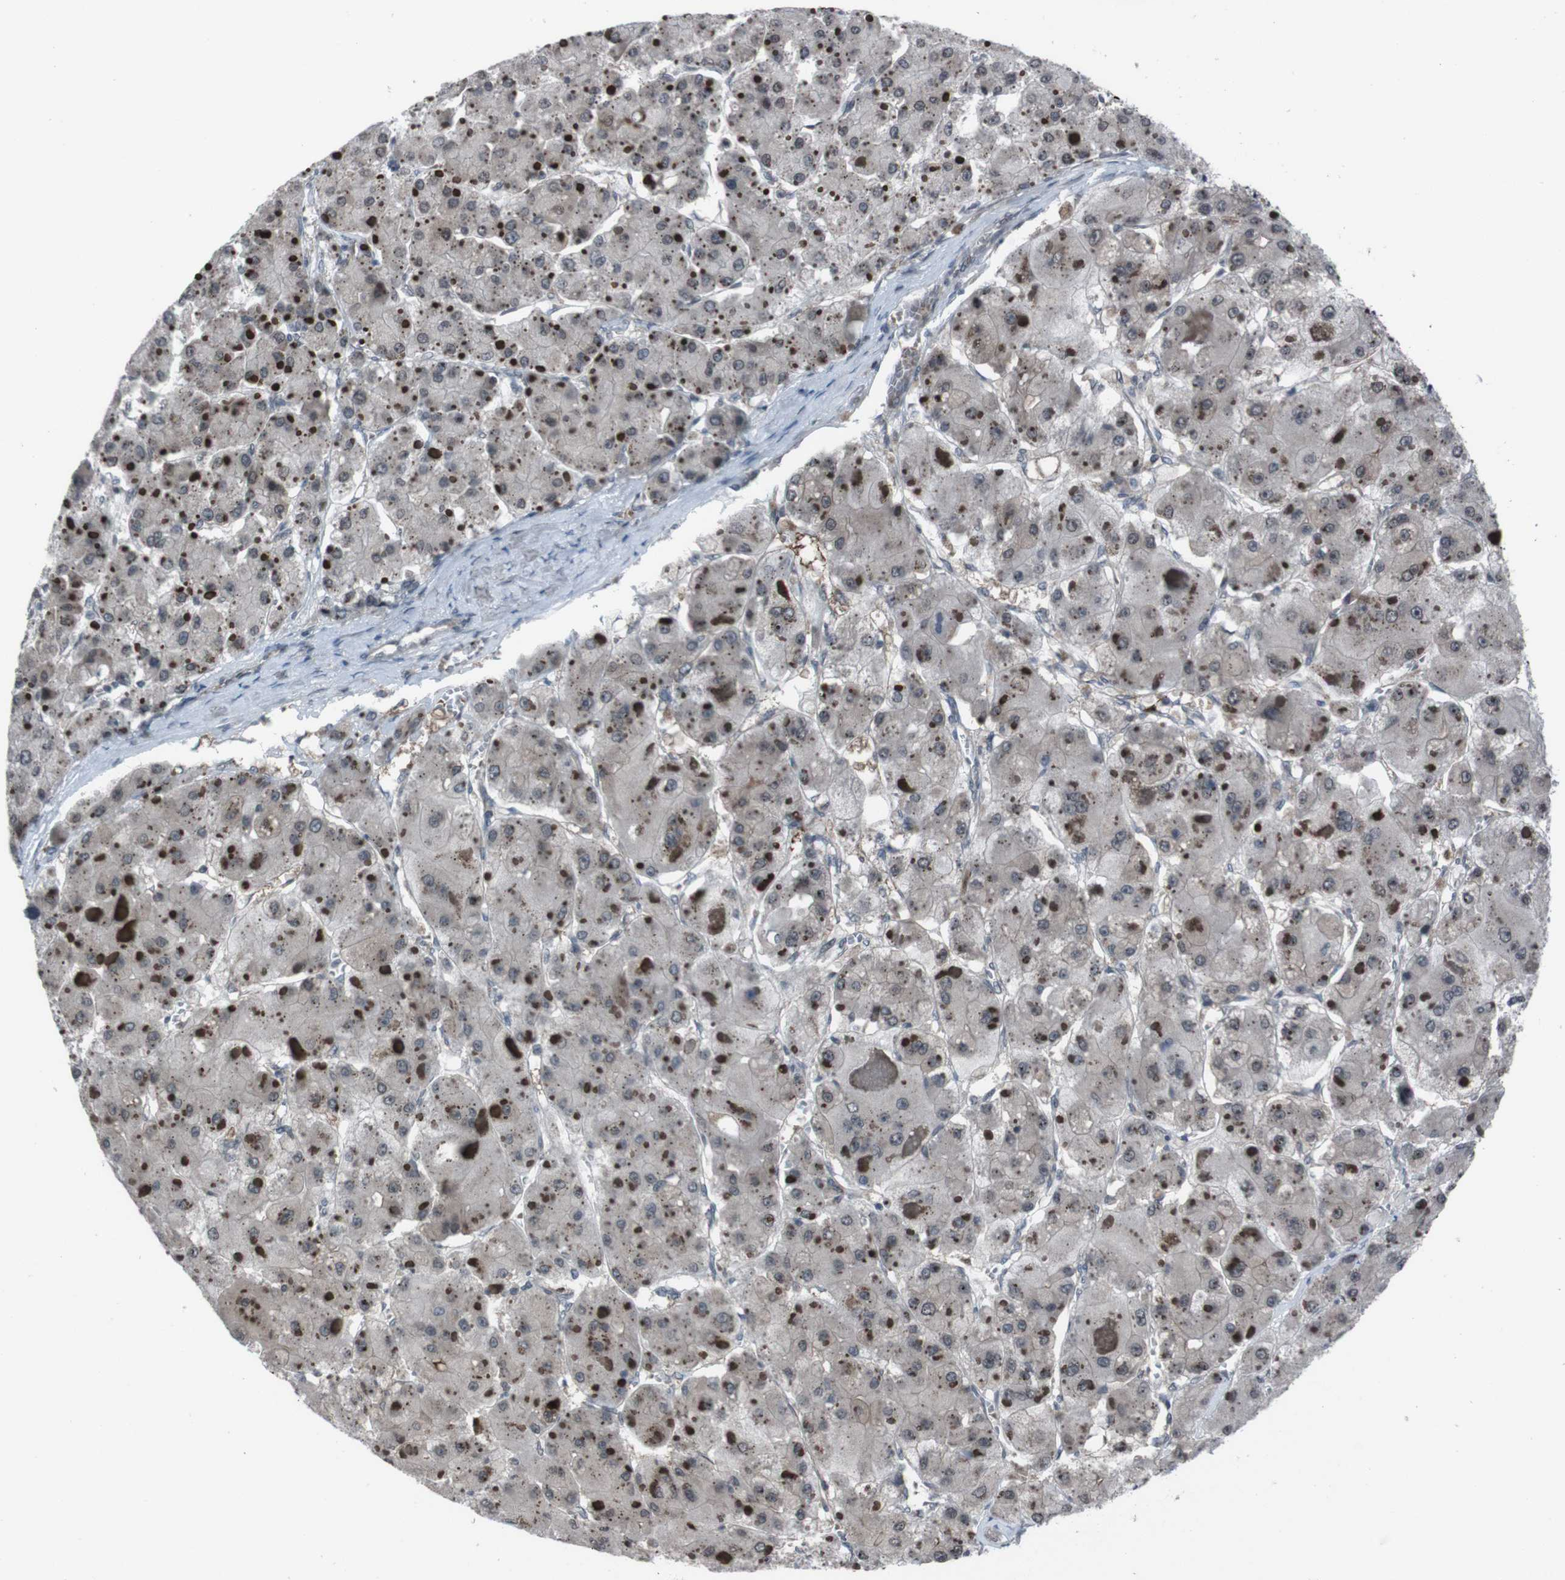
{"staining": {"intensity": "negative", "quantity": "none", "location": "none"}, "tissue": "liver cancer", "cell_type": "Tumor cells", "image_type": "cancer", "snomed": [{"axis": "morphology", "description": "Carcinoma, Hepatocellular, NOS"}, {"axis": "topography", "description": "Liver"}], "caption": "Immunohistochemistry image of neoplastic tissue: human liver cancer (hepatocellular carcinoma) stained with DAB (3,3'-diaminobenzidine) demonstrates no significant protein expression in tumor cells. (Immunohistochemistry (ihc), brightfield microscopy, high magnification).", "gene": "SS18L1", "patient": {"sex": "female", "age": 73}}